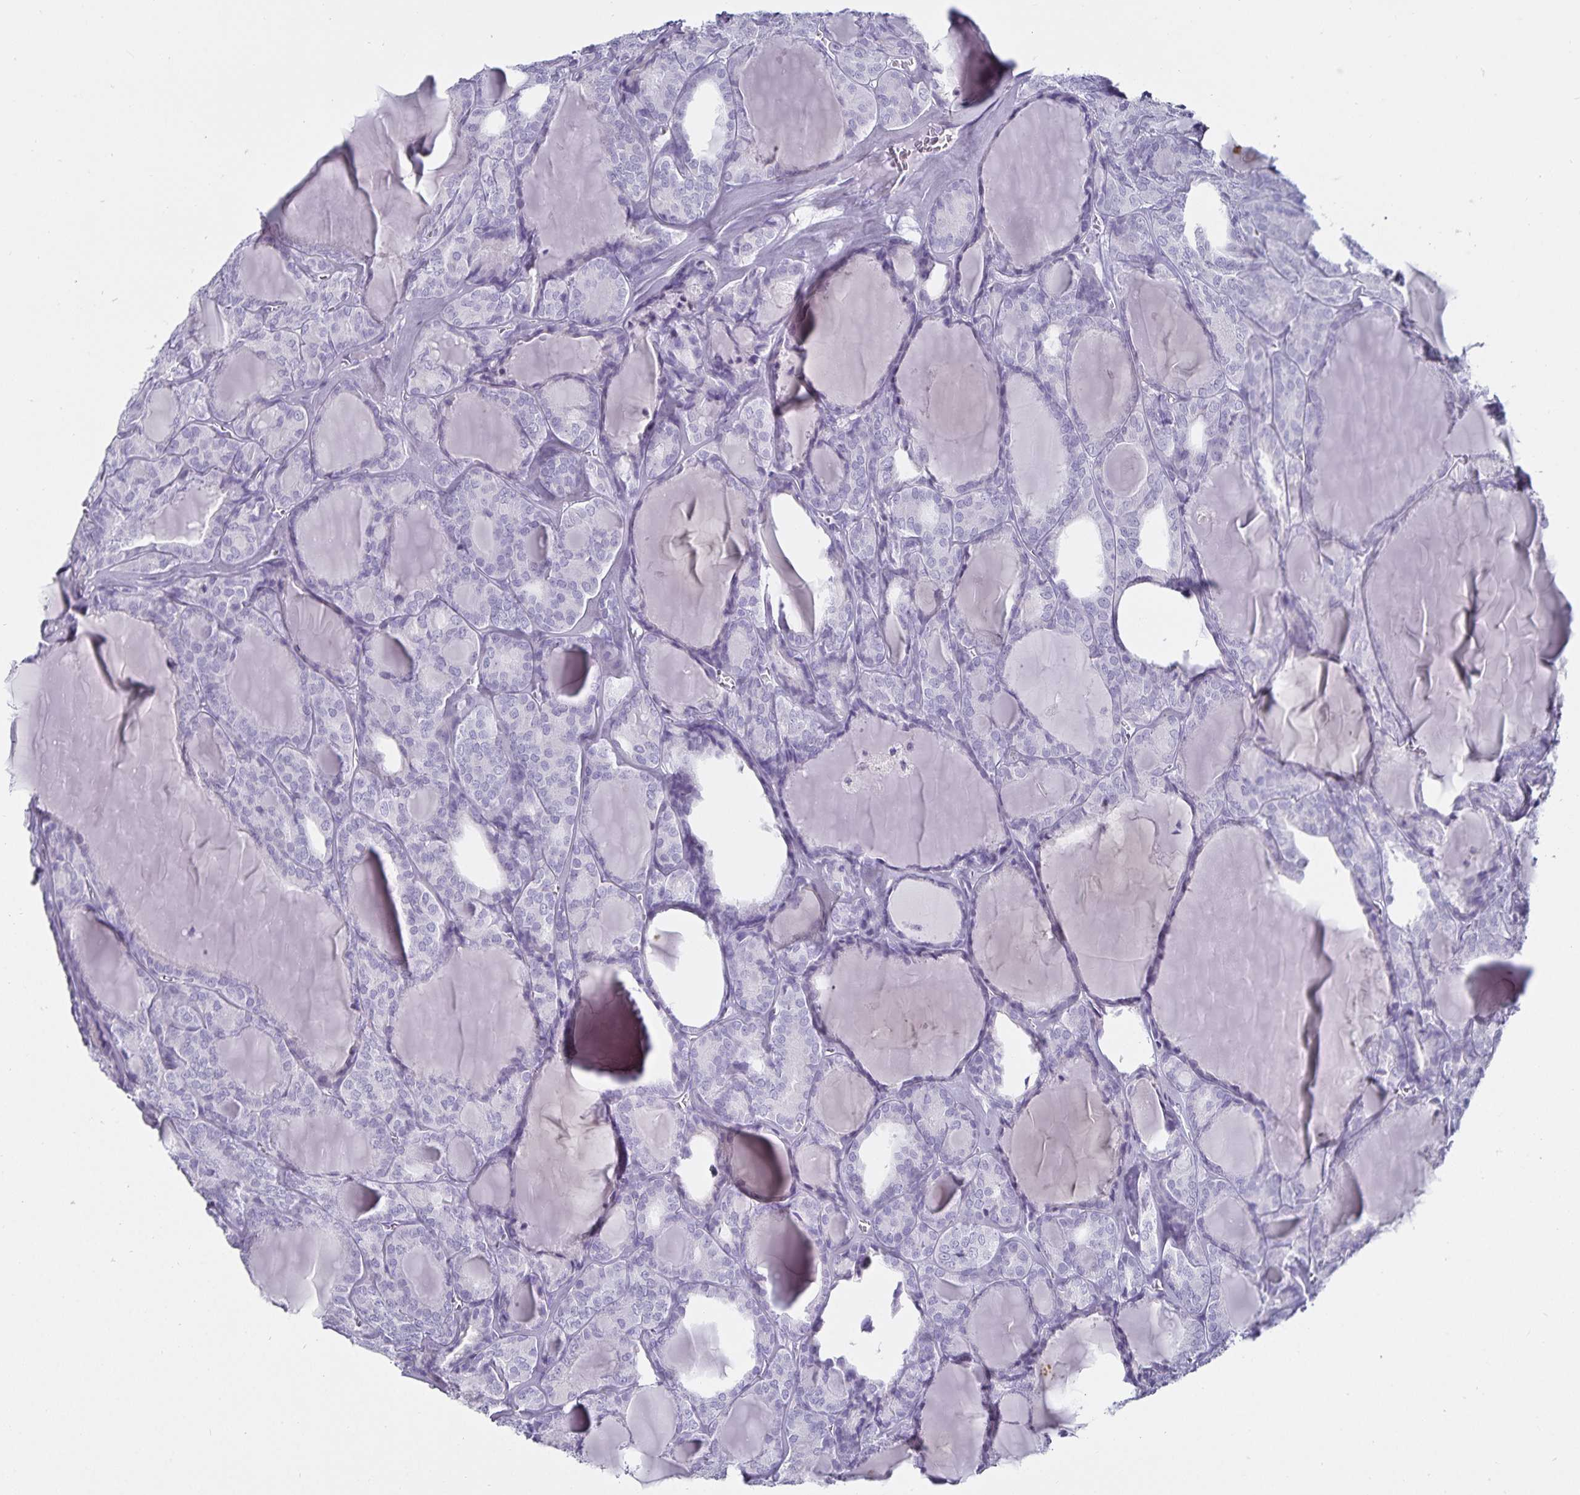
{"staining": {"intensity": "negative", "quantity": "none", "location": "none"}, "tissue": "thyroid cancer", "cell_type": "Tumor cells", "image_type": "cancer", "snomed": [{"axis": "morphology", "description": "Follicular adenoma carcinoma, NOS"}, {"axis": "topography", "description": "Thyroid gland"}], "caption": "Immunohistochemical staining of thyroid cancer shows no significant positivity in tumor cells.", "gene": "DEFA6", "patient": {"sex": "male", "age": 74}}